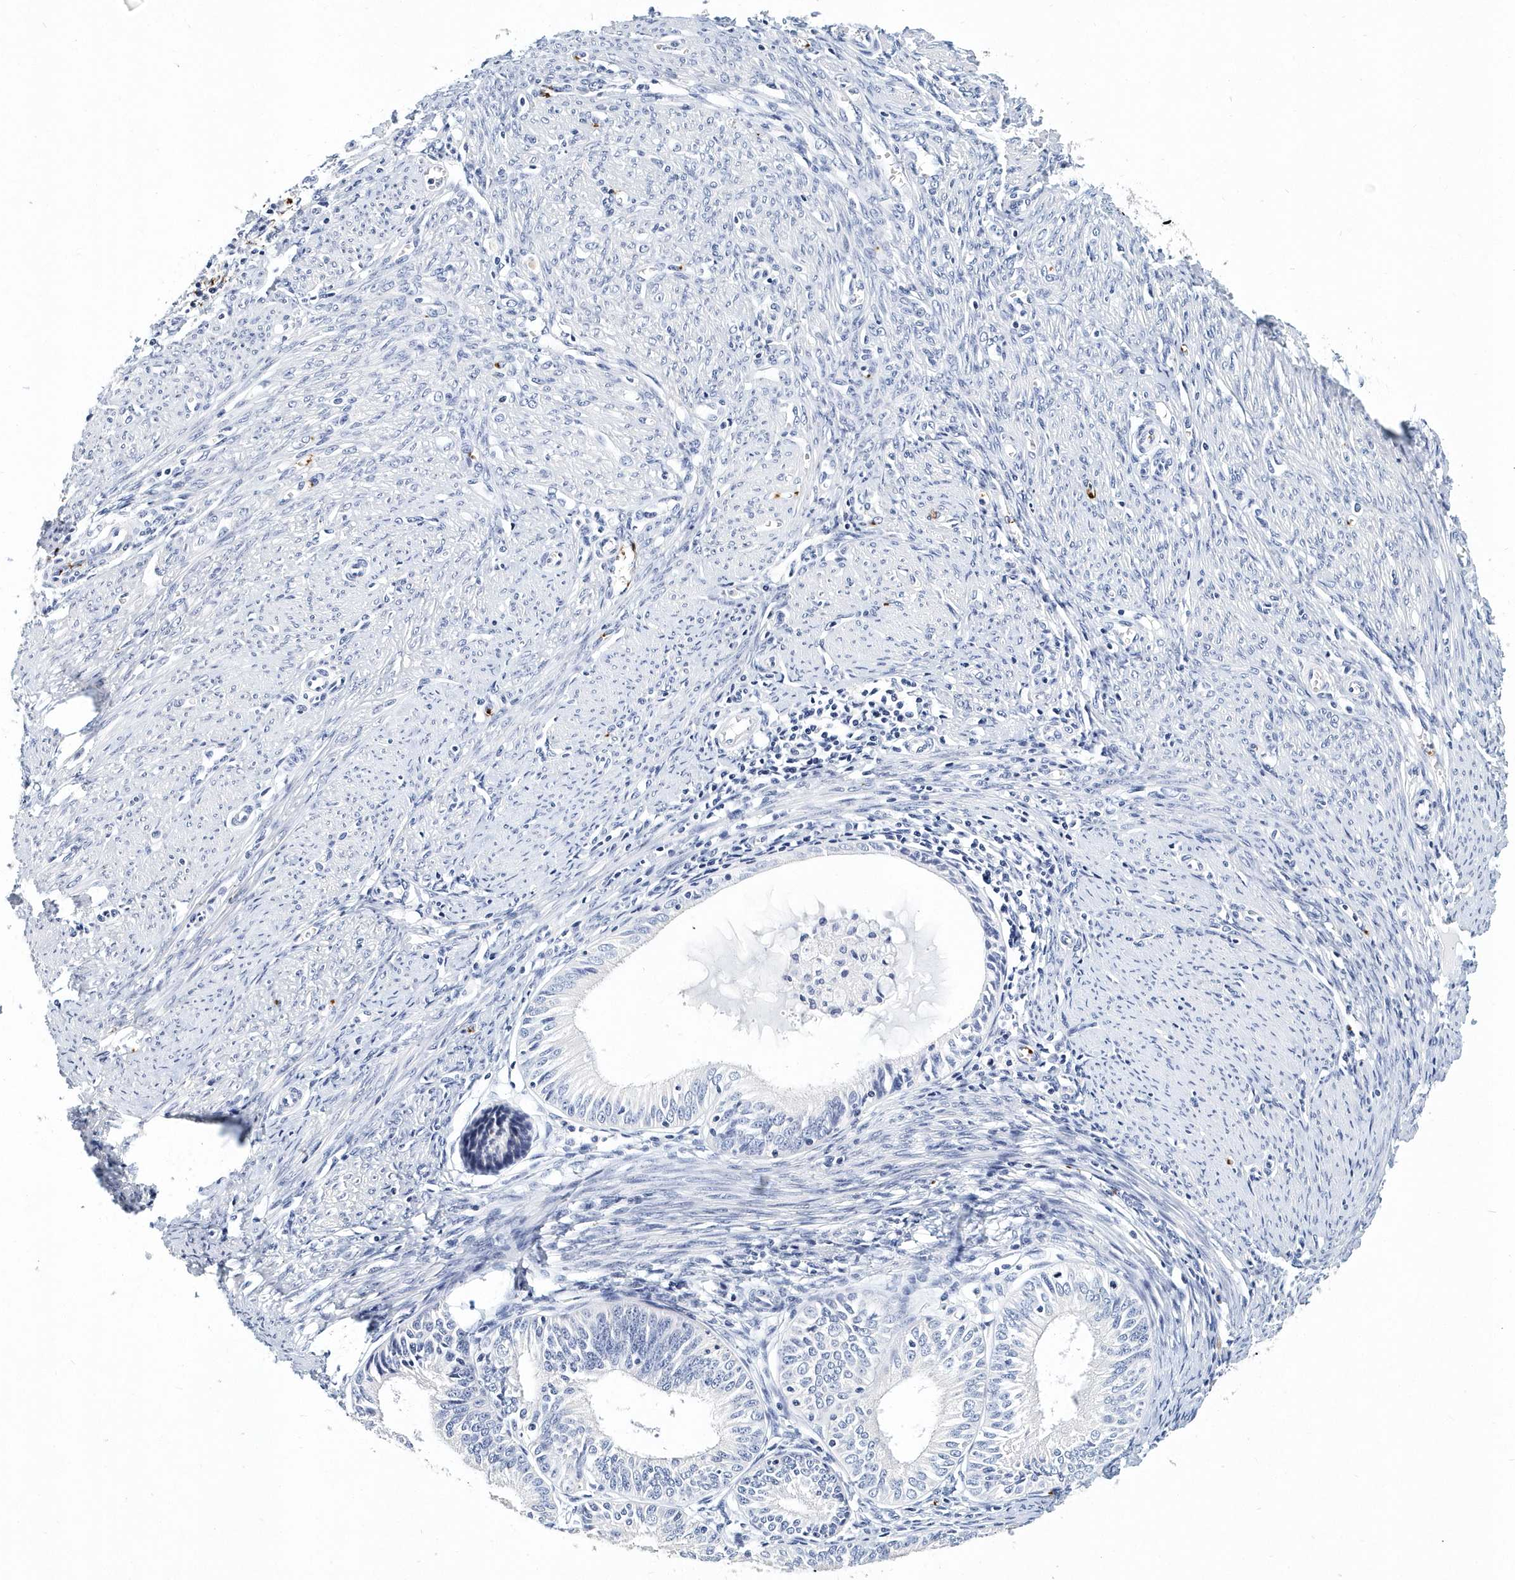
{"staining": {"intensity": "negative", "quantity": "none", "location": "none"}, "tissue": "endometrial cancer", "cell_type": "Tumor cells", "image_type": "cancer", "snomed": [{"axis": "morphology", "description": "Adenocarcinoma, NOS"}, {"axis": "topography", "description": "Endometrium"}], "caption": "Image shows no protein expression in tumor cells of endometrial cancer (adenocarcinoma) tissue.", "gene": "ITGA2B", "patient": {"sex": "female", "age": 51}}